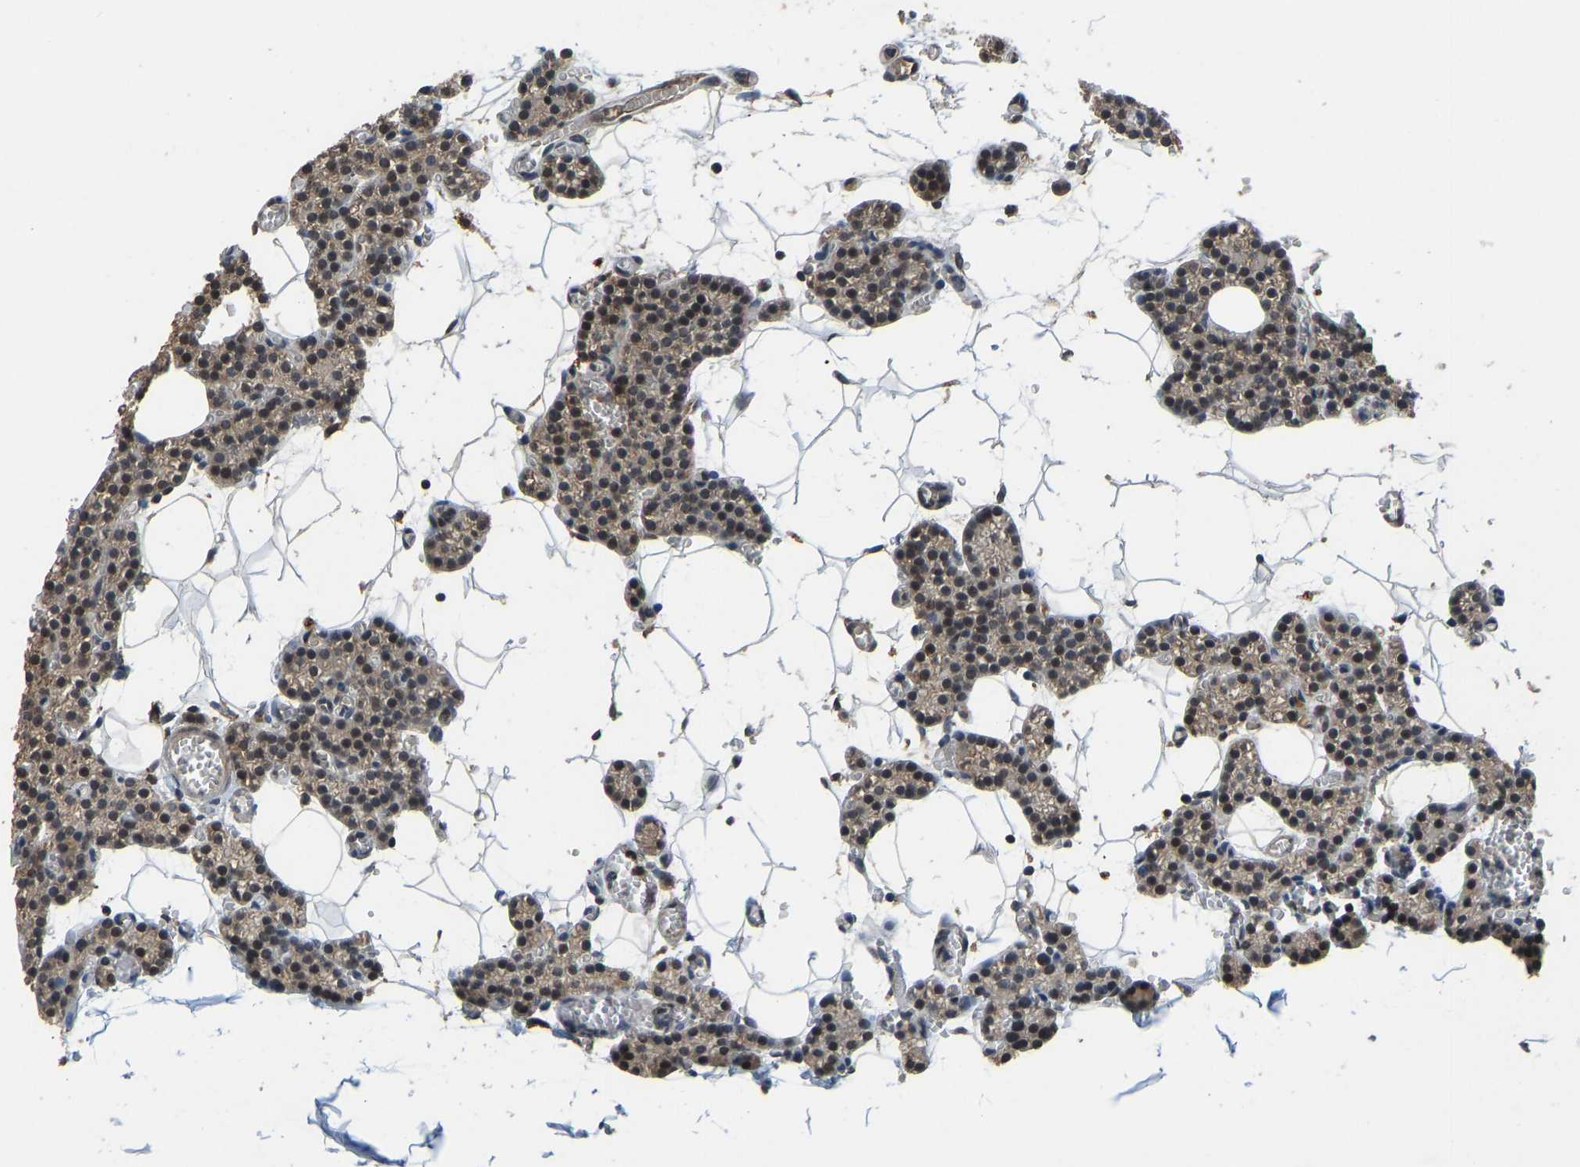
{"staining": {"intensity": "moderate", "quantity": ">75%", "location": "cytoplasmic/membranous,nuclear"}, "tissue": "parathyroid gland", "cell_type": "Glandular cells", "image_type": "normal", "snomed": [{"axis": "morphology", "description": "Normal tissue, NOS"}, {"axis": "morphology", "description": "Adenoma, NOS"}, {"axis": "topography", "description": "Parathyroid gland"}], "caption": "Glandular cells demonstrate medium levels of moderate cytoplasmic/membranous,nuclear expression in approximately >75% of cells in benign human parathyroid gland. (DAB (3,3'-diaminobenzidine) = brown stain, brightfield microscopy at high magnification).", "gene": "TOX4", "patient": {"sex": "female", "age": 58}}